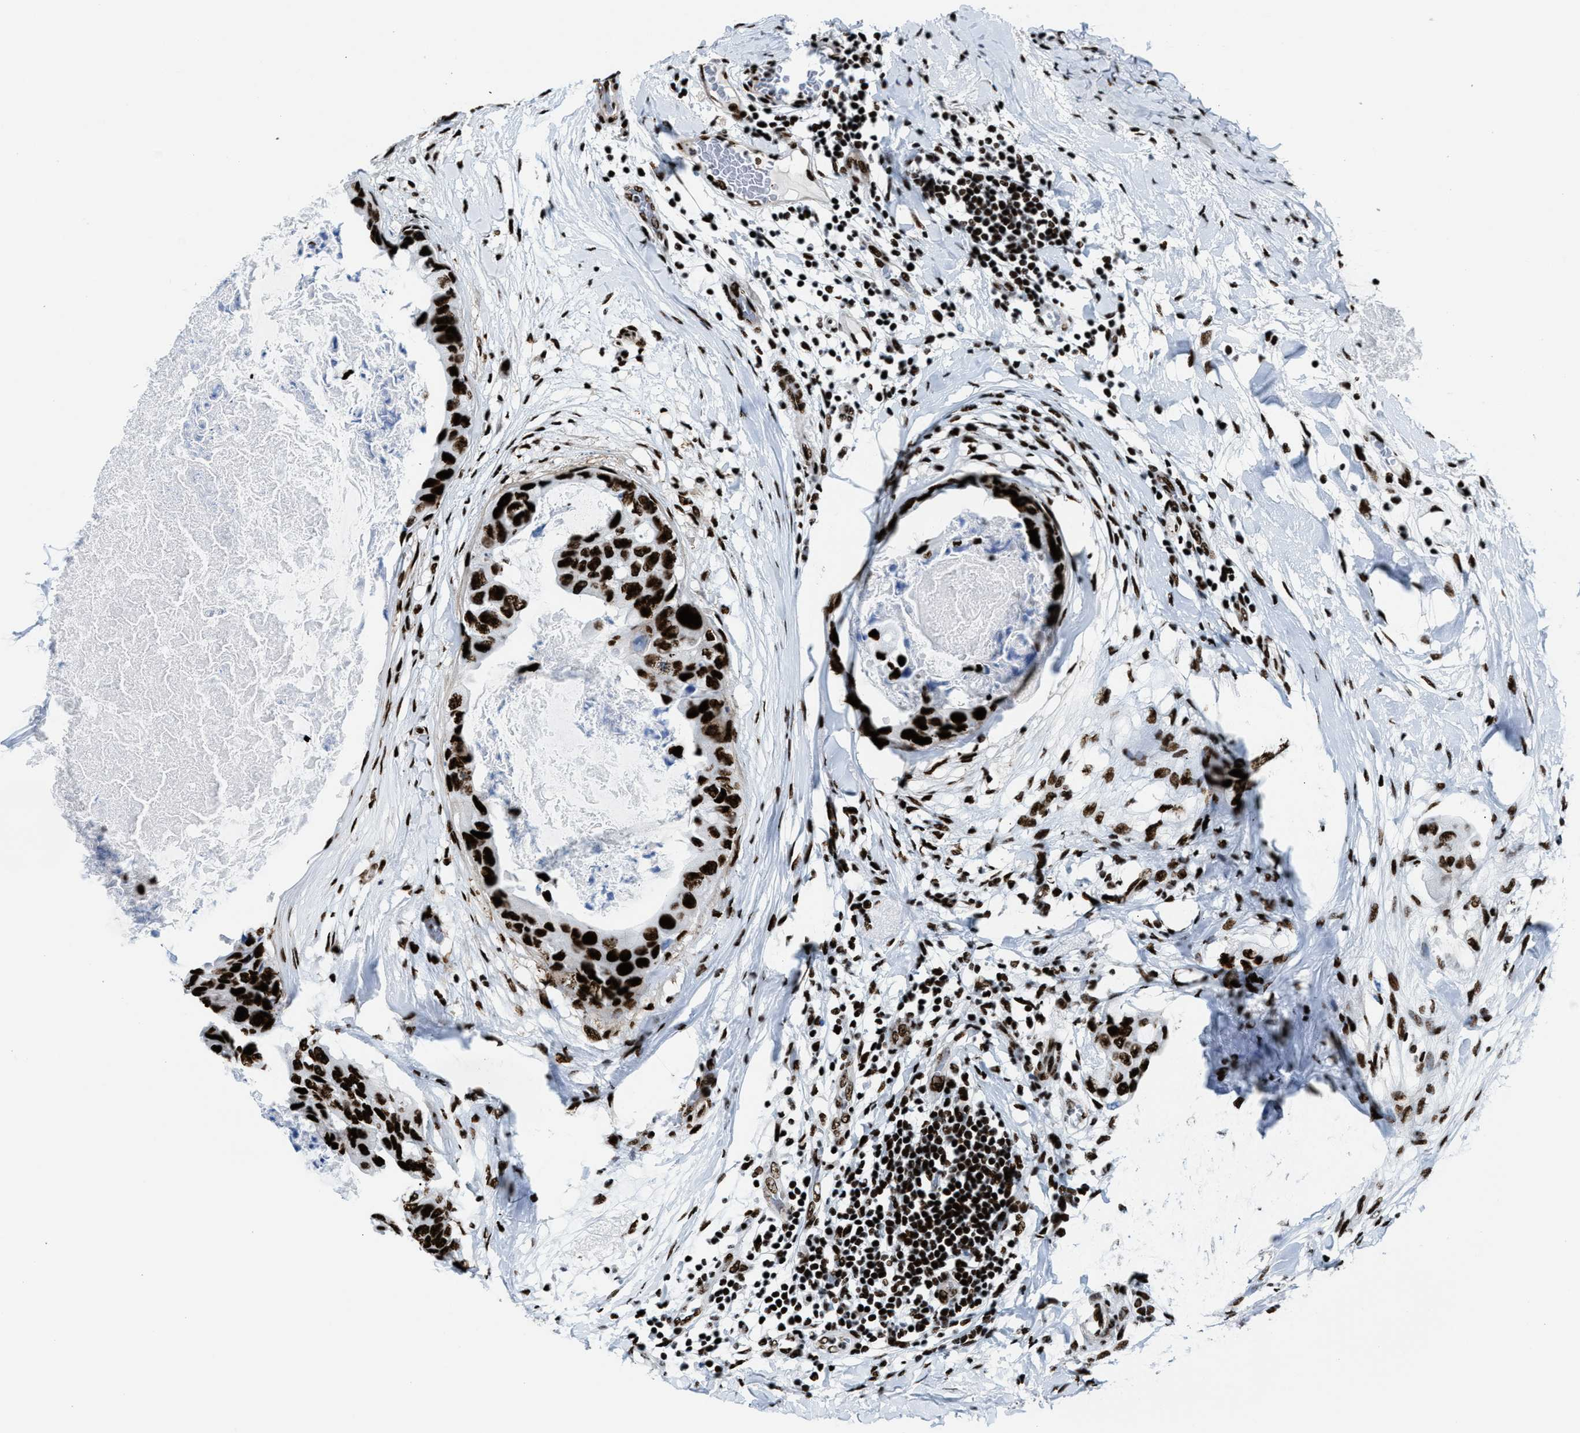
{"staining": {"intensity": "strong", "quantity": ">75%", "location": "nuclear"}, "tissue": "breast cancer", "cell_type": "Tumor cells", "image_type": "cancer", "snomed": [{"axis": "morphology", "description": "Duct carcinoma"}, {"axis": "topography", "description": "Breast"}], "caption": "The photomicrograph demonstrates a brown stain indicating the presence of a protein in the nuclear of tumor cells in breast cancer (intraductal carcinoma).", "gene": "NONO", "patient": {"sex": "female", "age": 40}}